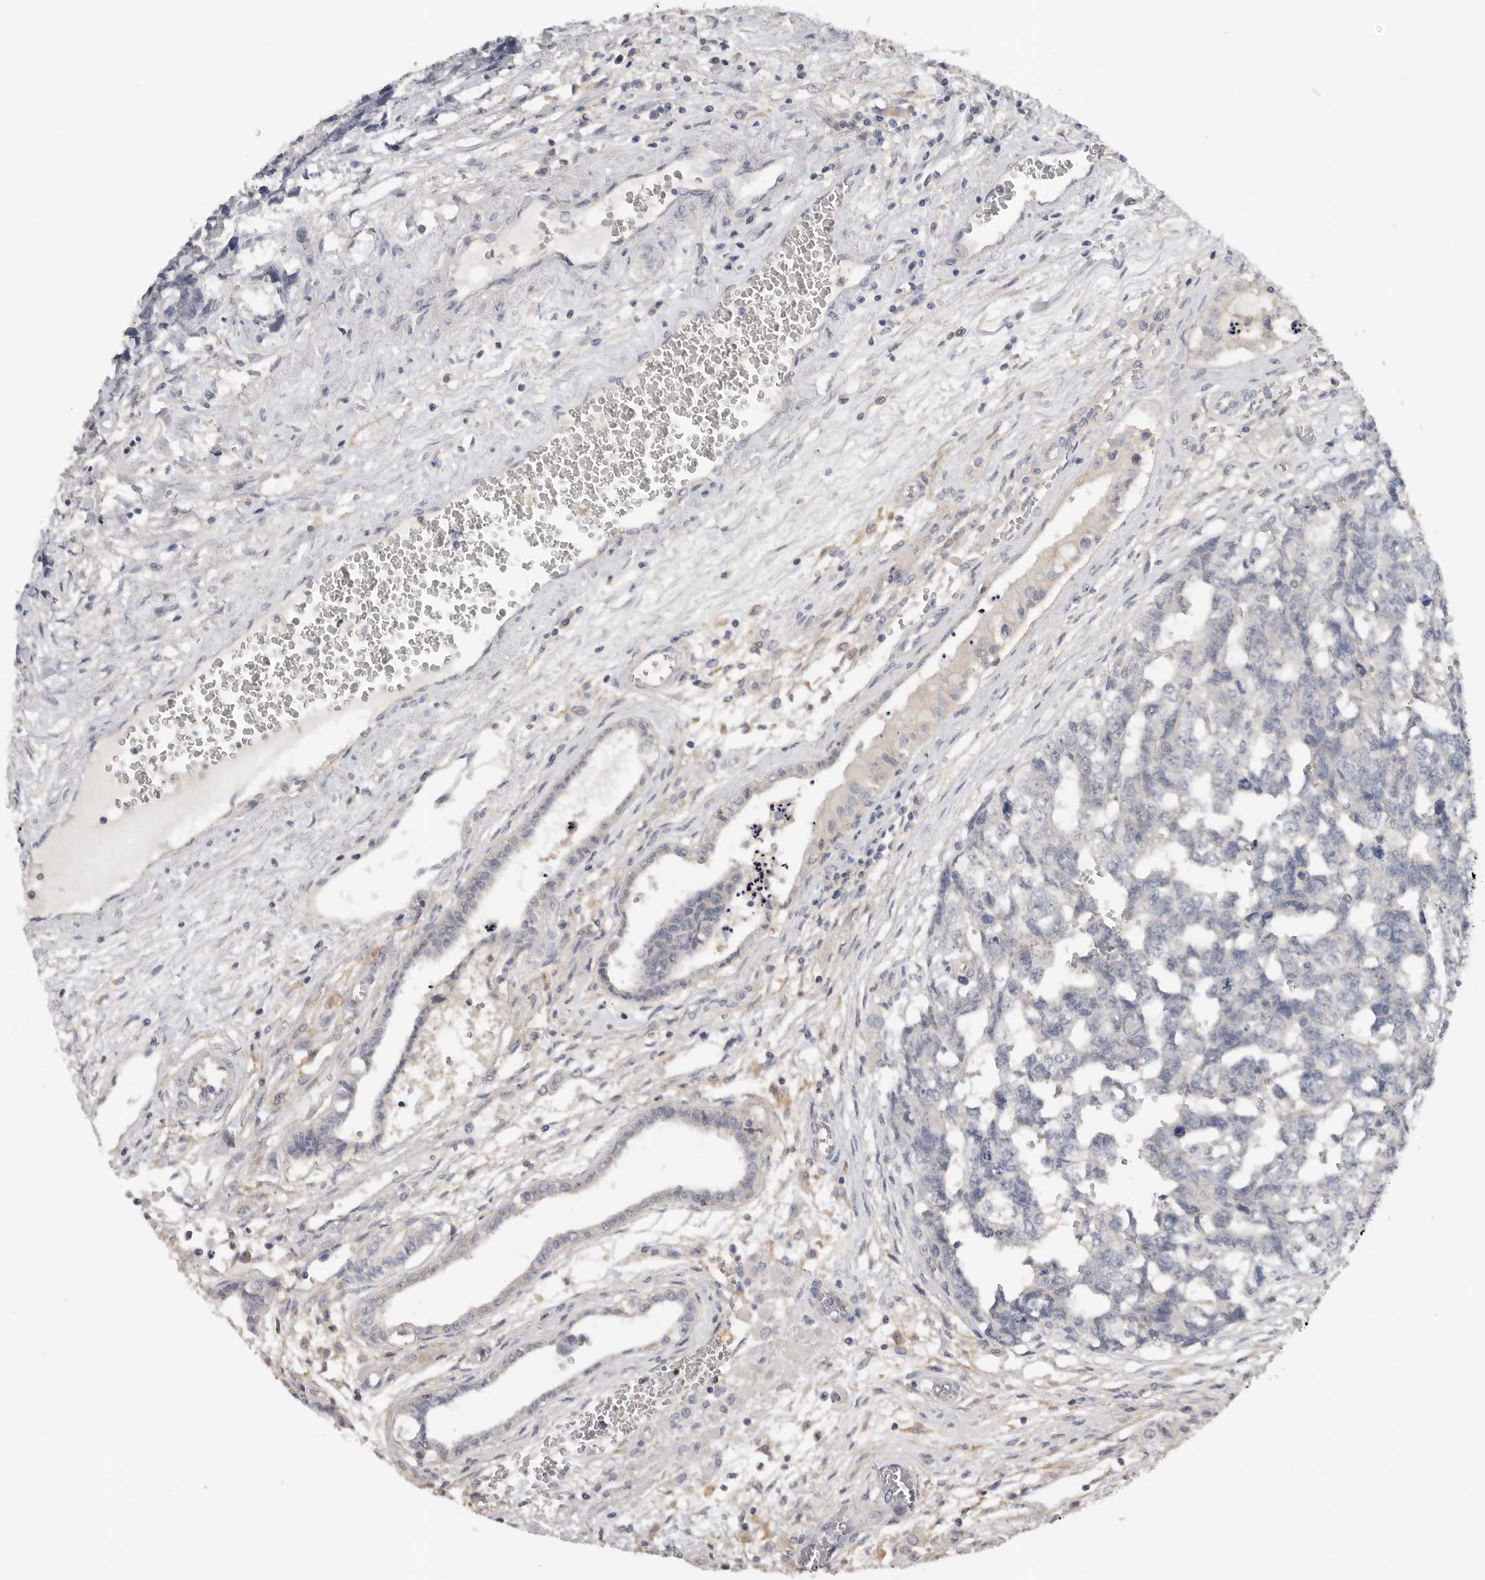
{"staining": {"intensity": "negative", "quantity": "none", "location": "none"}, "tissue": "testis cancer", "cell_type": "Tumor cells", "image_type": "cancer", "snomed": [{"axis": "morphology", "description": "Carcinoma, Embryonal, NOS"}, {"axis": "topography", "description": "Testis"}], "caption": "An immunohistochemistry (IHC) micrograph of embryonal carcinoma (testis) is shown. There is no staining in tumor cells of embryonal carcinoma (testis). (DAB immunohistochemistry (IHC) visualized using brightfield microscopy, high magnification).", "gene": "WDTC1", "patient": {"sex": "male", "age": 31}}